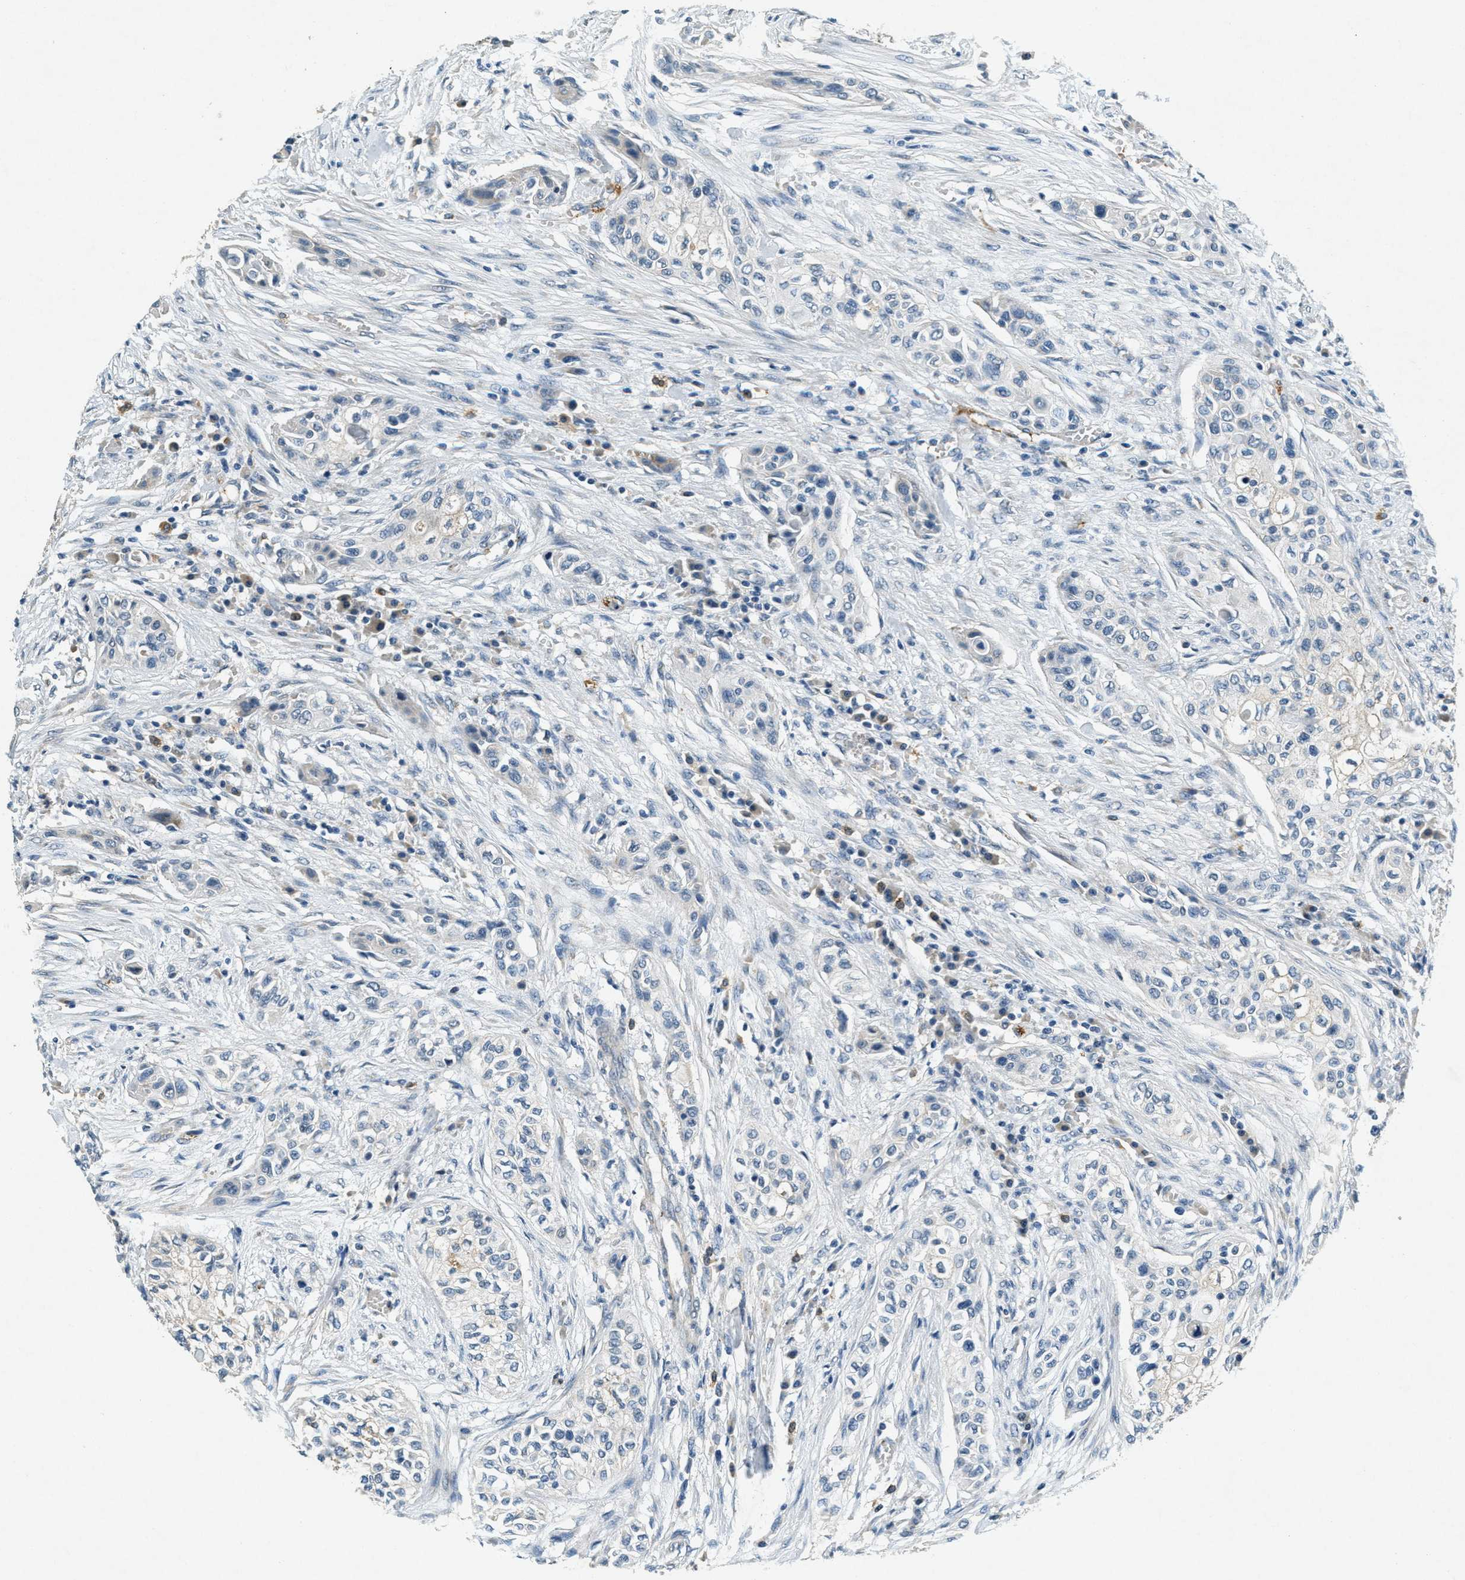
{"staining": {"intensity": "negative", "quantity": "none", "location": "none"}, "tissue": "urothelial cancer", "cell_type": "Tumor cells", "image_type": "cancer", "snomed": [{"axis": "morphology", "description": "Urothelial carcinoma, High grade"}, {"axis": "topography", "description": "Urinary bladder"}], "caption": "Tumor cells show no significant protein expression in urothelial cancer. The staining was performed using DAB (3,3'-diaminobenzidine) to visualize the protein expression in brown, while the nuclei were stained in blue with hematoxylin (Magnification: 20x).", "gene": "RAB3D", "patient": {"sex": "male", "age": 74}}